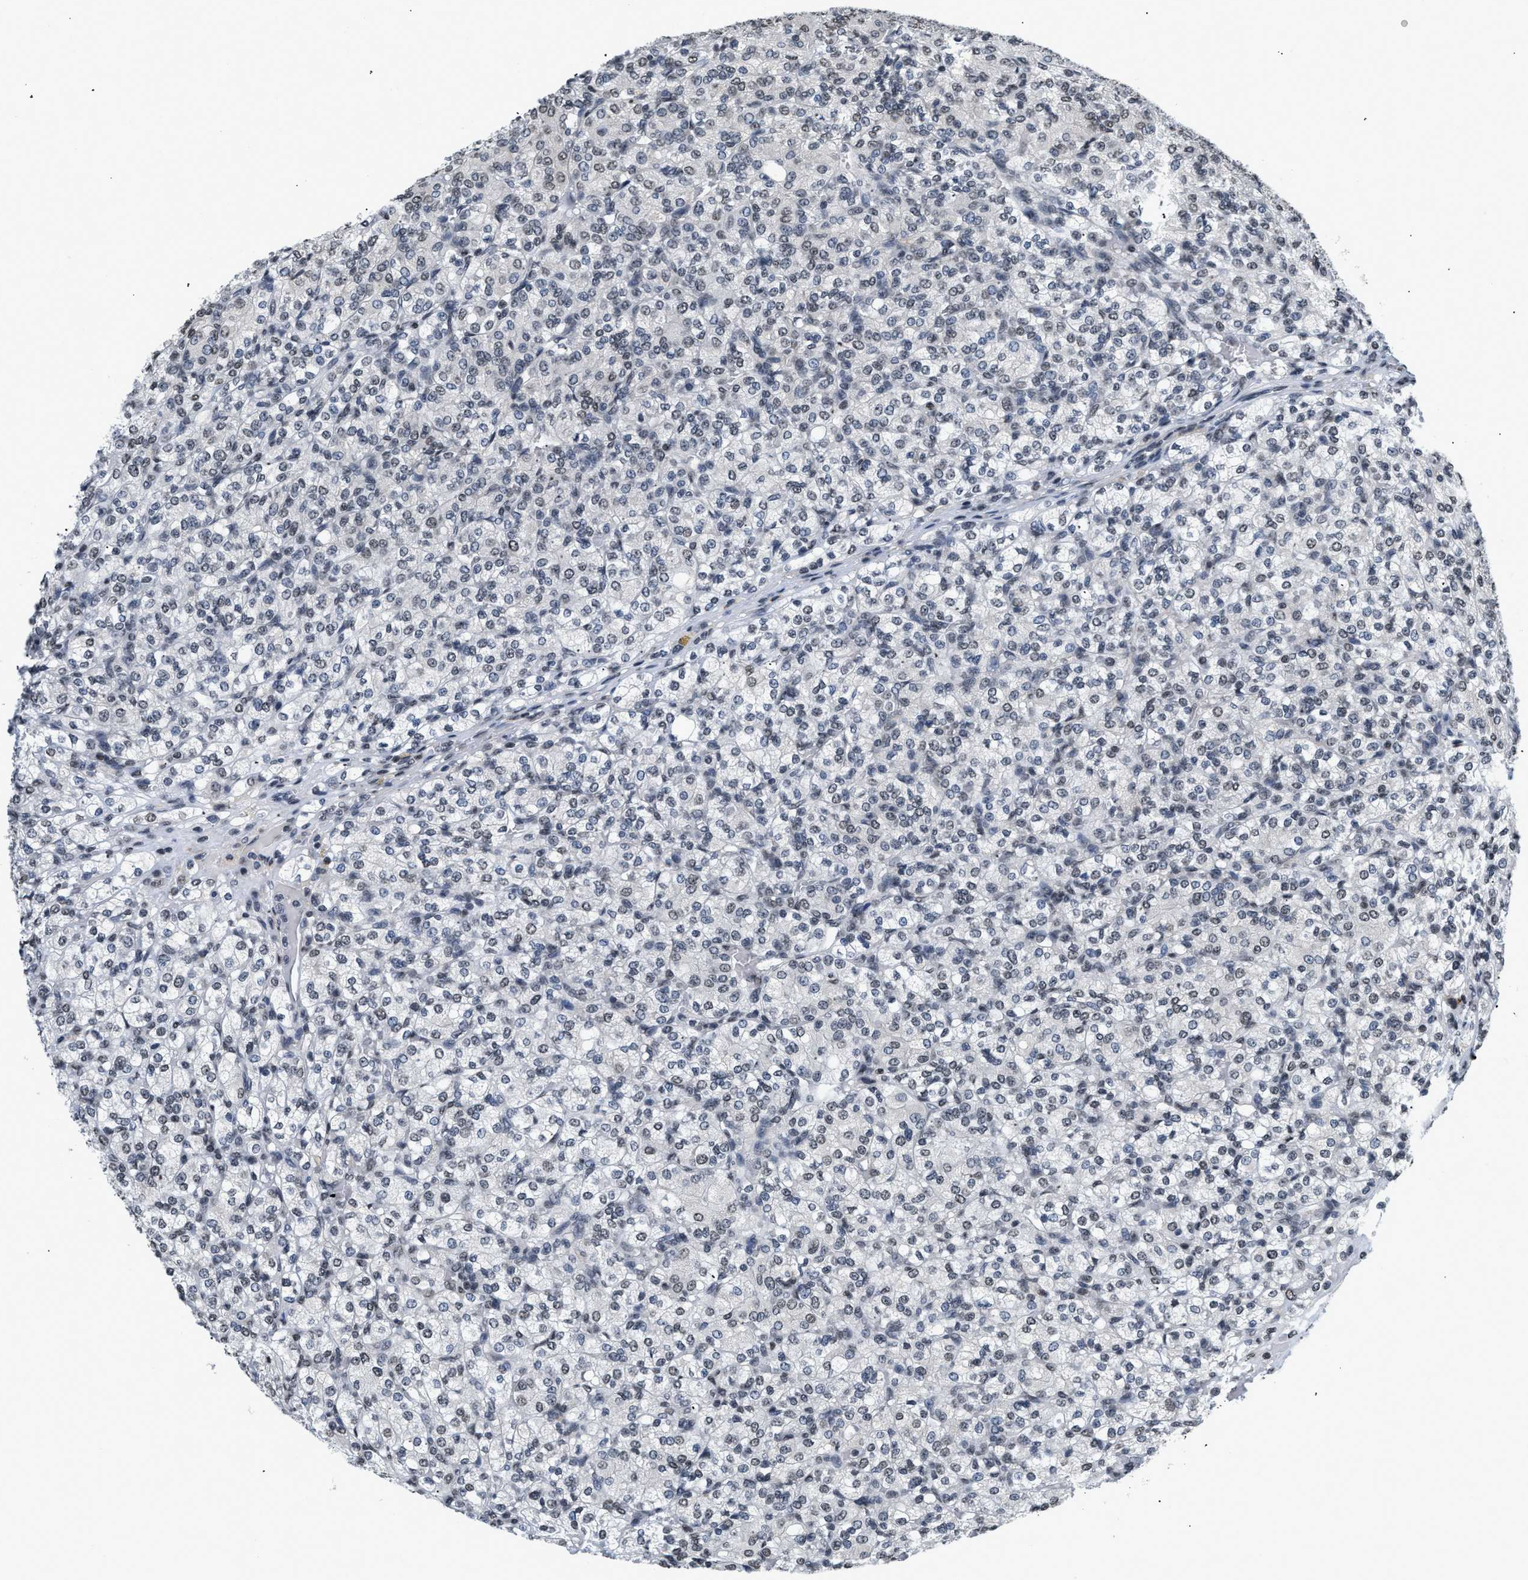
{"staining": {"intensity": "weak", "quantity": "<25%", "location": "nuclear"}, "tissue": "renal cancer", "cell_type": "Tumor cells", "image_type": "cancer", "snomed": [{"axis": "morphology", "description": "Adenocarcinoma, NOS"}, {"axis": "topography", "description": "Kidney"}], "caption": "Tumor cells show no significant protein expression in adenocarcinoma (renal).", "gene": "RAF1", "patient": {"sex": "male", "age": 77}}